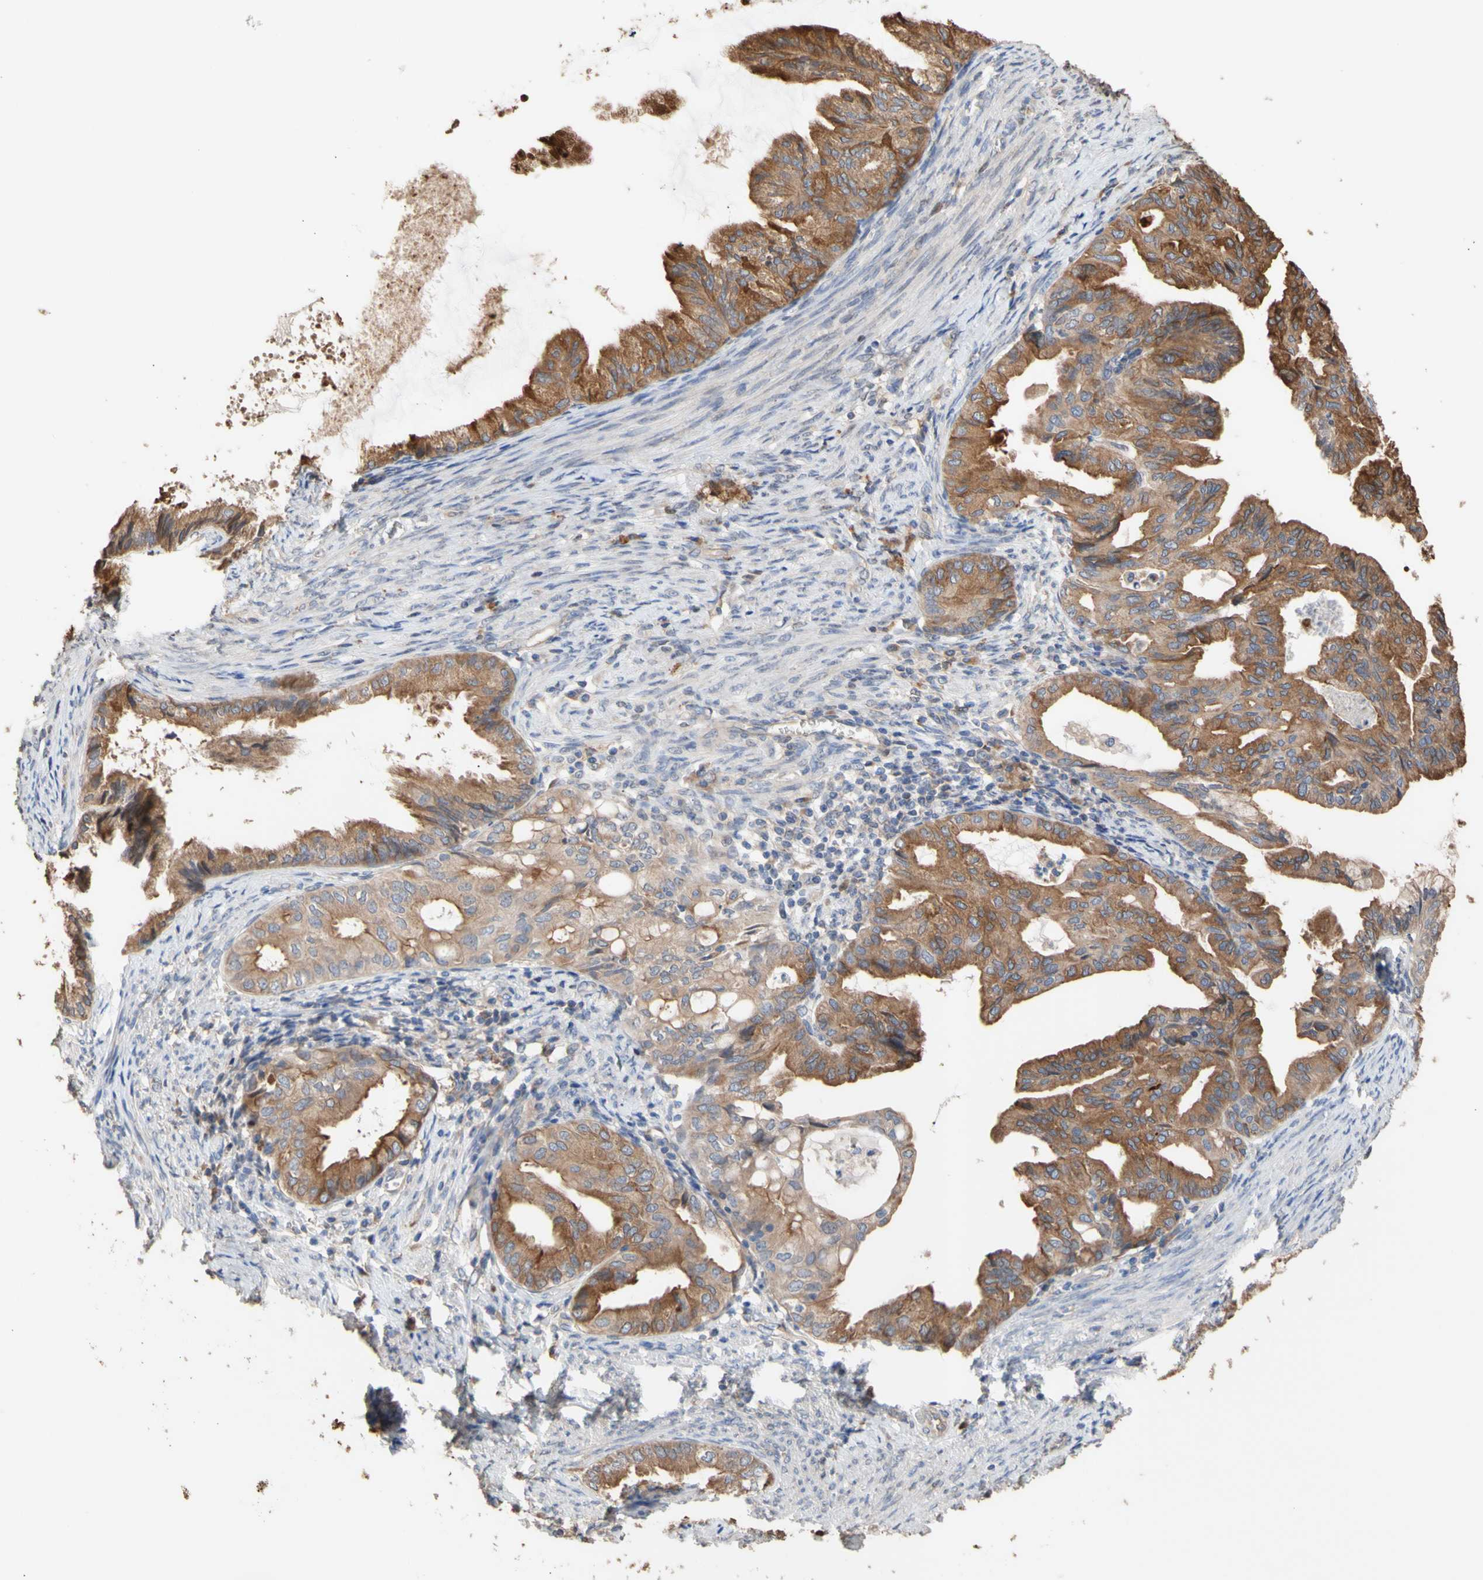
{"staining": {"intensity": "strong", "quantity": ">75%", "location": "cytoplasmic/membranous"}, "tissue": "endometrial cancer", "cell_type": "Tumor cells", "image_type": "cancer", "snomed": [{"axis": "morphology", "description": "Adenocarcinoma, NOS"}, {"axis": "topography", "description": "Endometrium"}], "caption": "A high amount of strong cytoplasmic/membranous expression is present in about >75% of tumor cells in adenocarcinoma (endometrial) tissue.", "gene": "NECTIN3", "patient": {"sex": "female", "age": 86}}